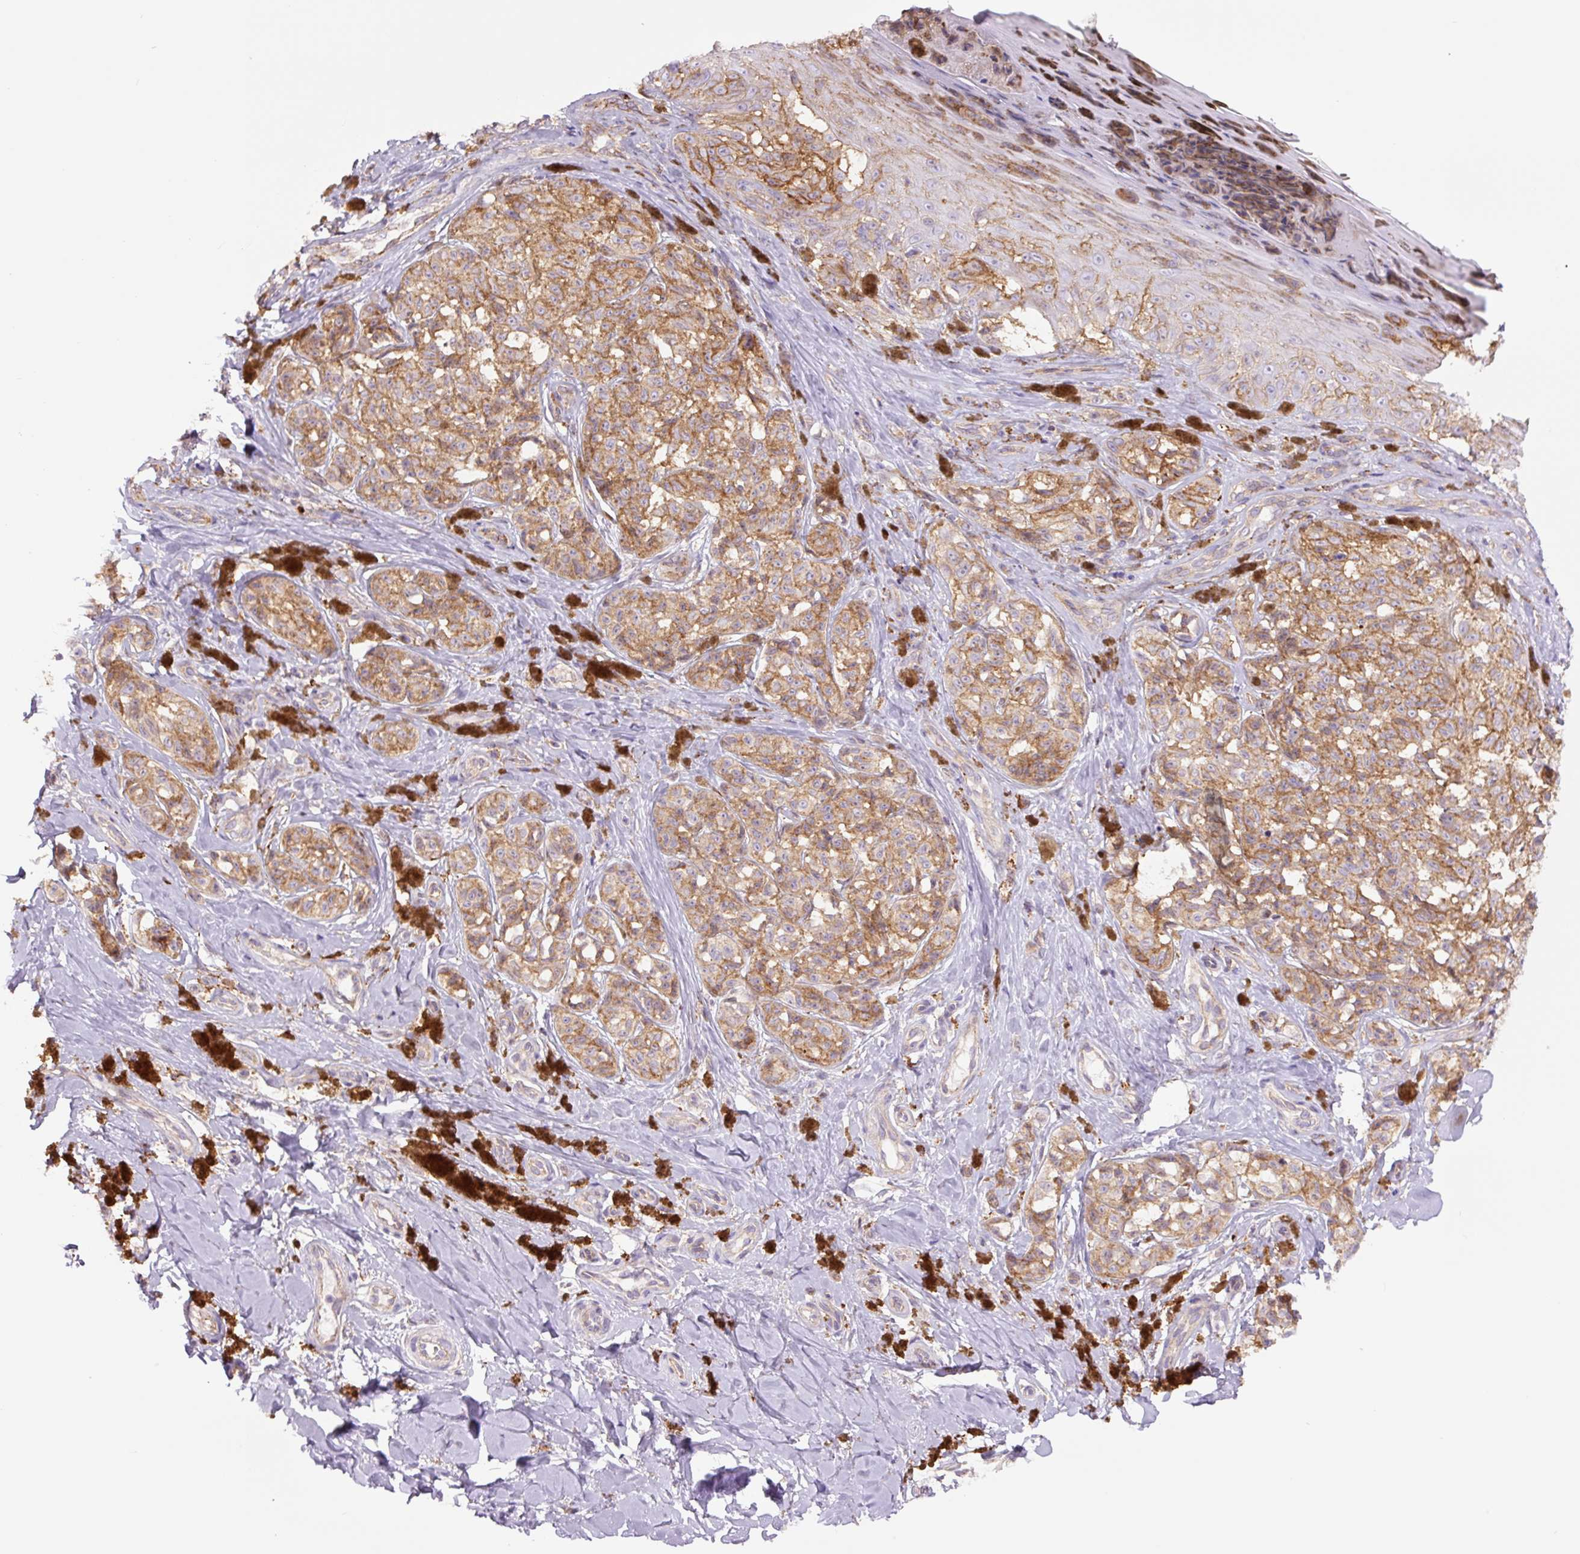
{"staining": {"intensity": "moderate", "quantity": ">75%", "location": "cytoplasmic/membranous"}, "tissue": "melanoma", "cell_type": "Tumor cells", "image_type": "cancer", "snomed": [{"axis": "morphology", "description": "Malignant melanoma, NOS"}, {"axis": "topography", "description": "Skin"}], "caption": "Moderate cytoplasmic/membranous protein expression is appreciated in approximately >75% of tumor cells in malignant melanoma. (Brightfield microscopy of DAB IHC at high magnification).", "gene": "SH2D6", "patient": {"sex": "female", "age": 65}}